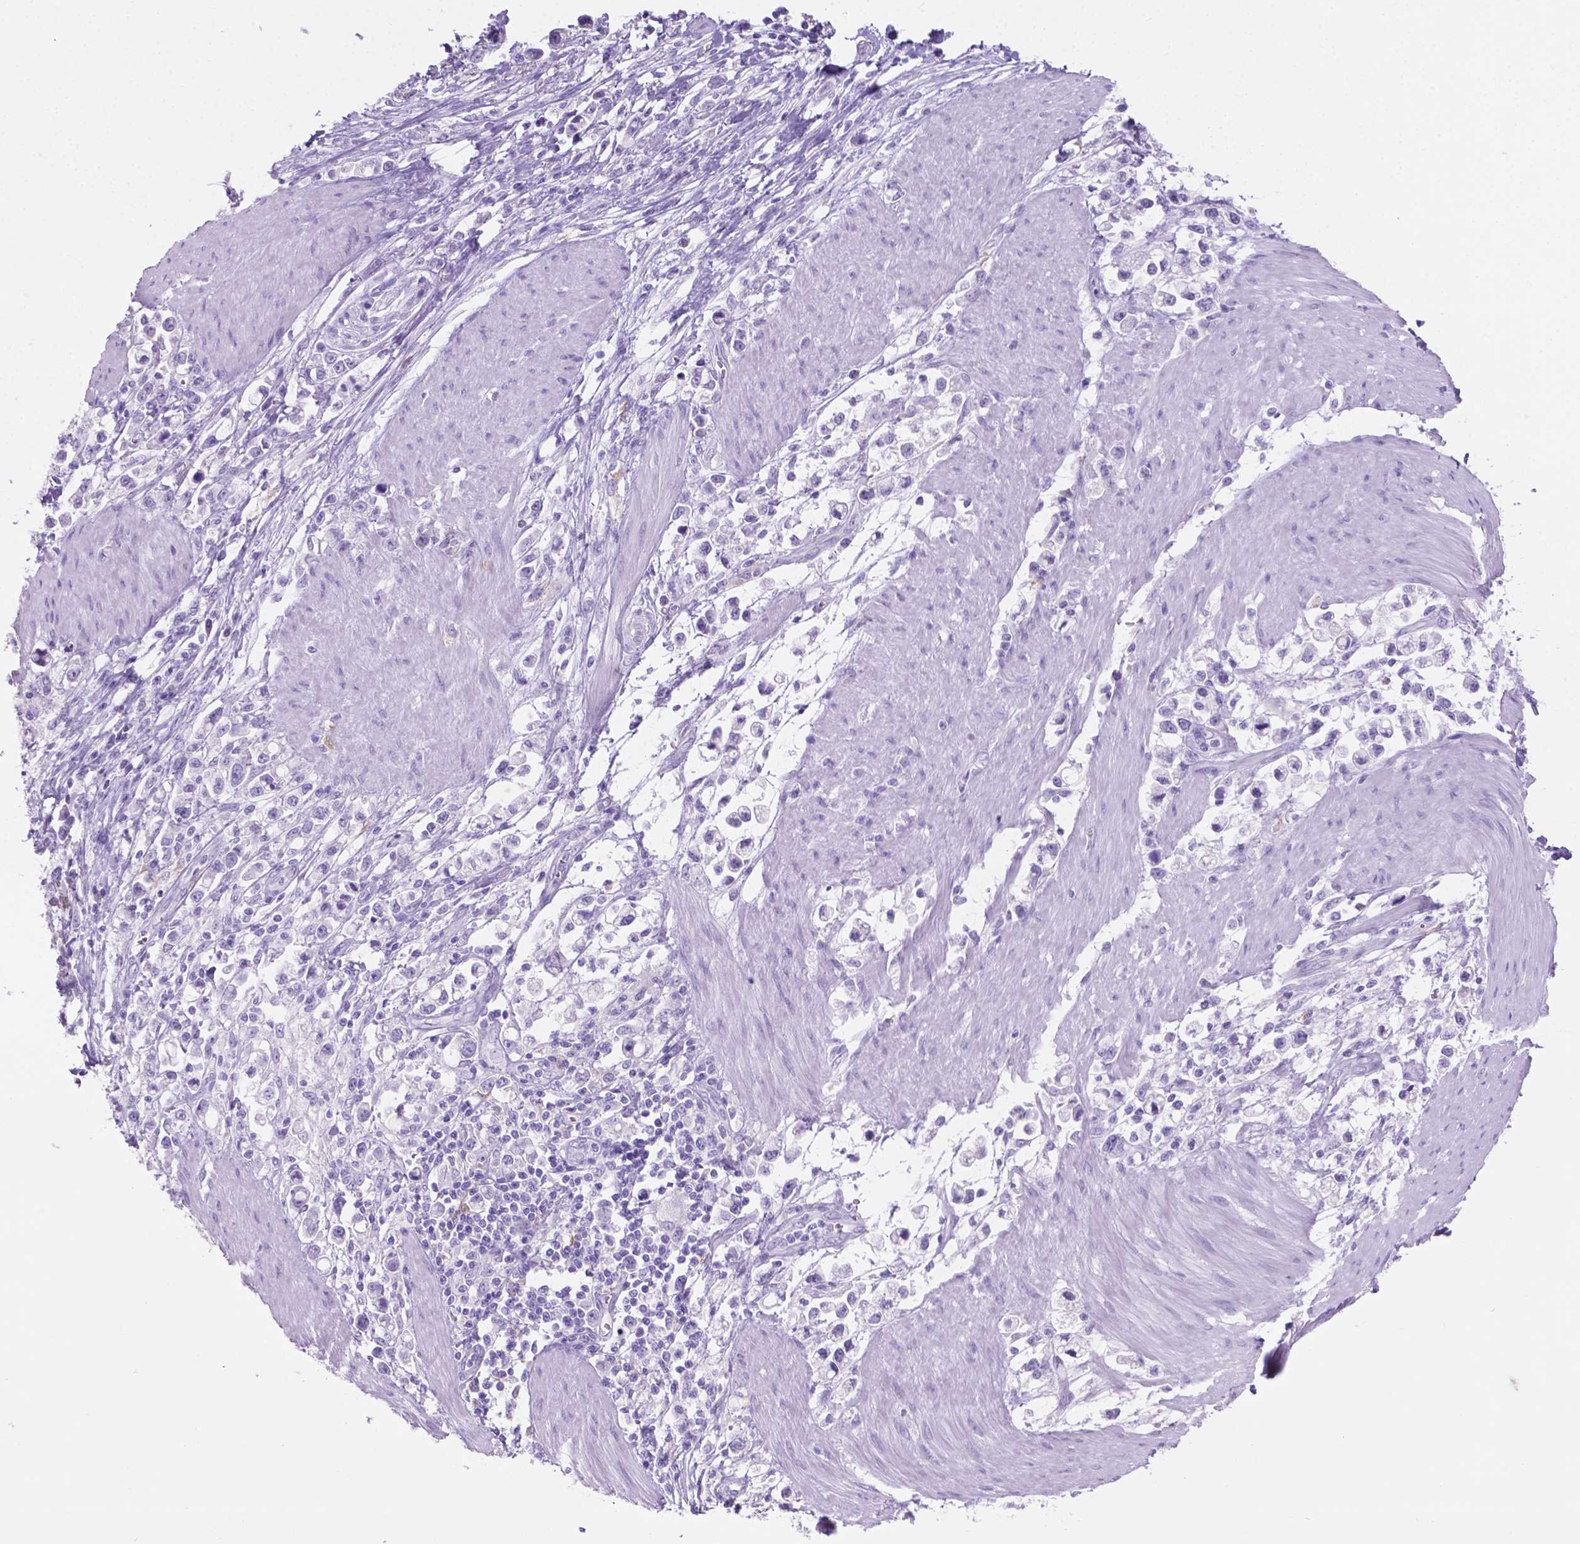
{"staining": {"intensity": "negative", "quantity": "none", "location": "none"}, "tissue": "stomach cancer", "cell_type": "Tumor cells", "image_type": "cancer", "snomed": [{"axis": "morphology", "description": "Adenocarcinoma, NOS"}, {"axis": "topography", "description": "Stomach"}], "caption": "Immunohistochemistry micrograph of neoplastic tissue: human stomach cancer (adenocarcinoma) stained with DAB (3,3'-diaminobenzidine) displays no significant protein positivity in tumor cells.", "gene": "GRIN2B", "patient": {"sex": "male", "age": 63}}